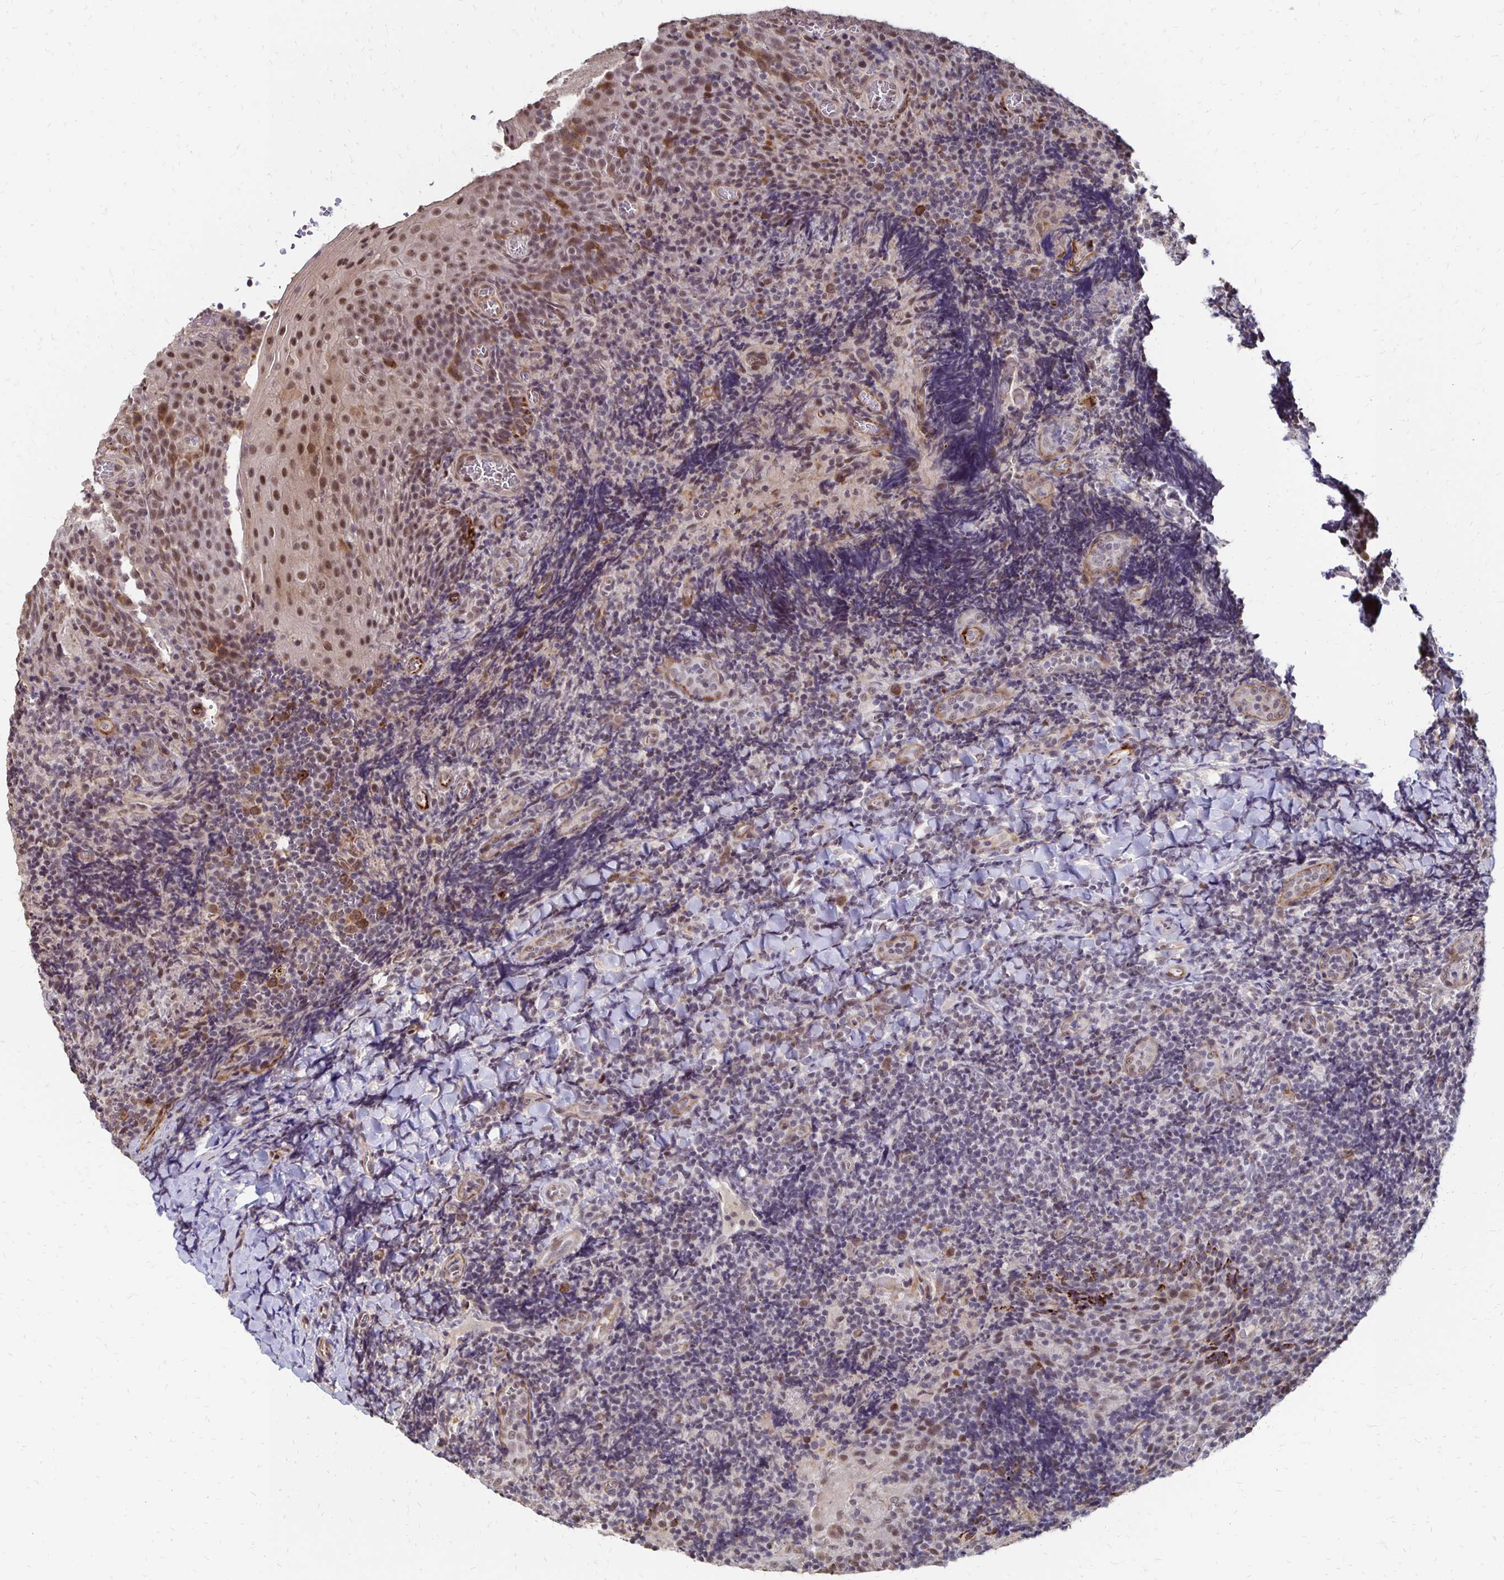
{"staining": {"intensity": "negative", "quantity": "none", "location": "none"}, "tissue": "tonsil", "cell_type": "Non-germinal center cells", "image_type": "normal", "snomed": [{"axis": "morphology", "description": "Normal tissue, NOS"}, {"axis": "topography", "description": "Tonsil"}], "caption": "This is a histopathology image of immunohistochemistry (IHC) staining of benign tonsil, which shows no expression in non-germinal center cells.", "gene": "CLASRP", "patient": {"sex": "male", "age": 17}}